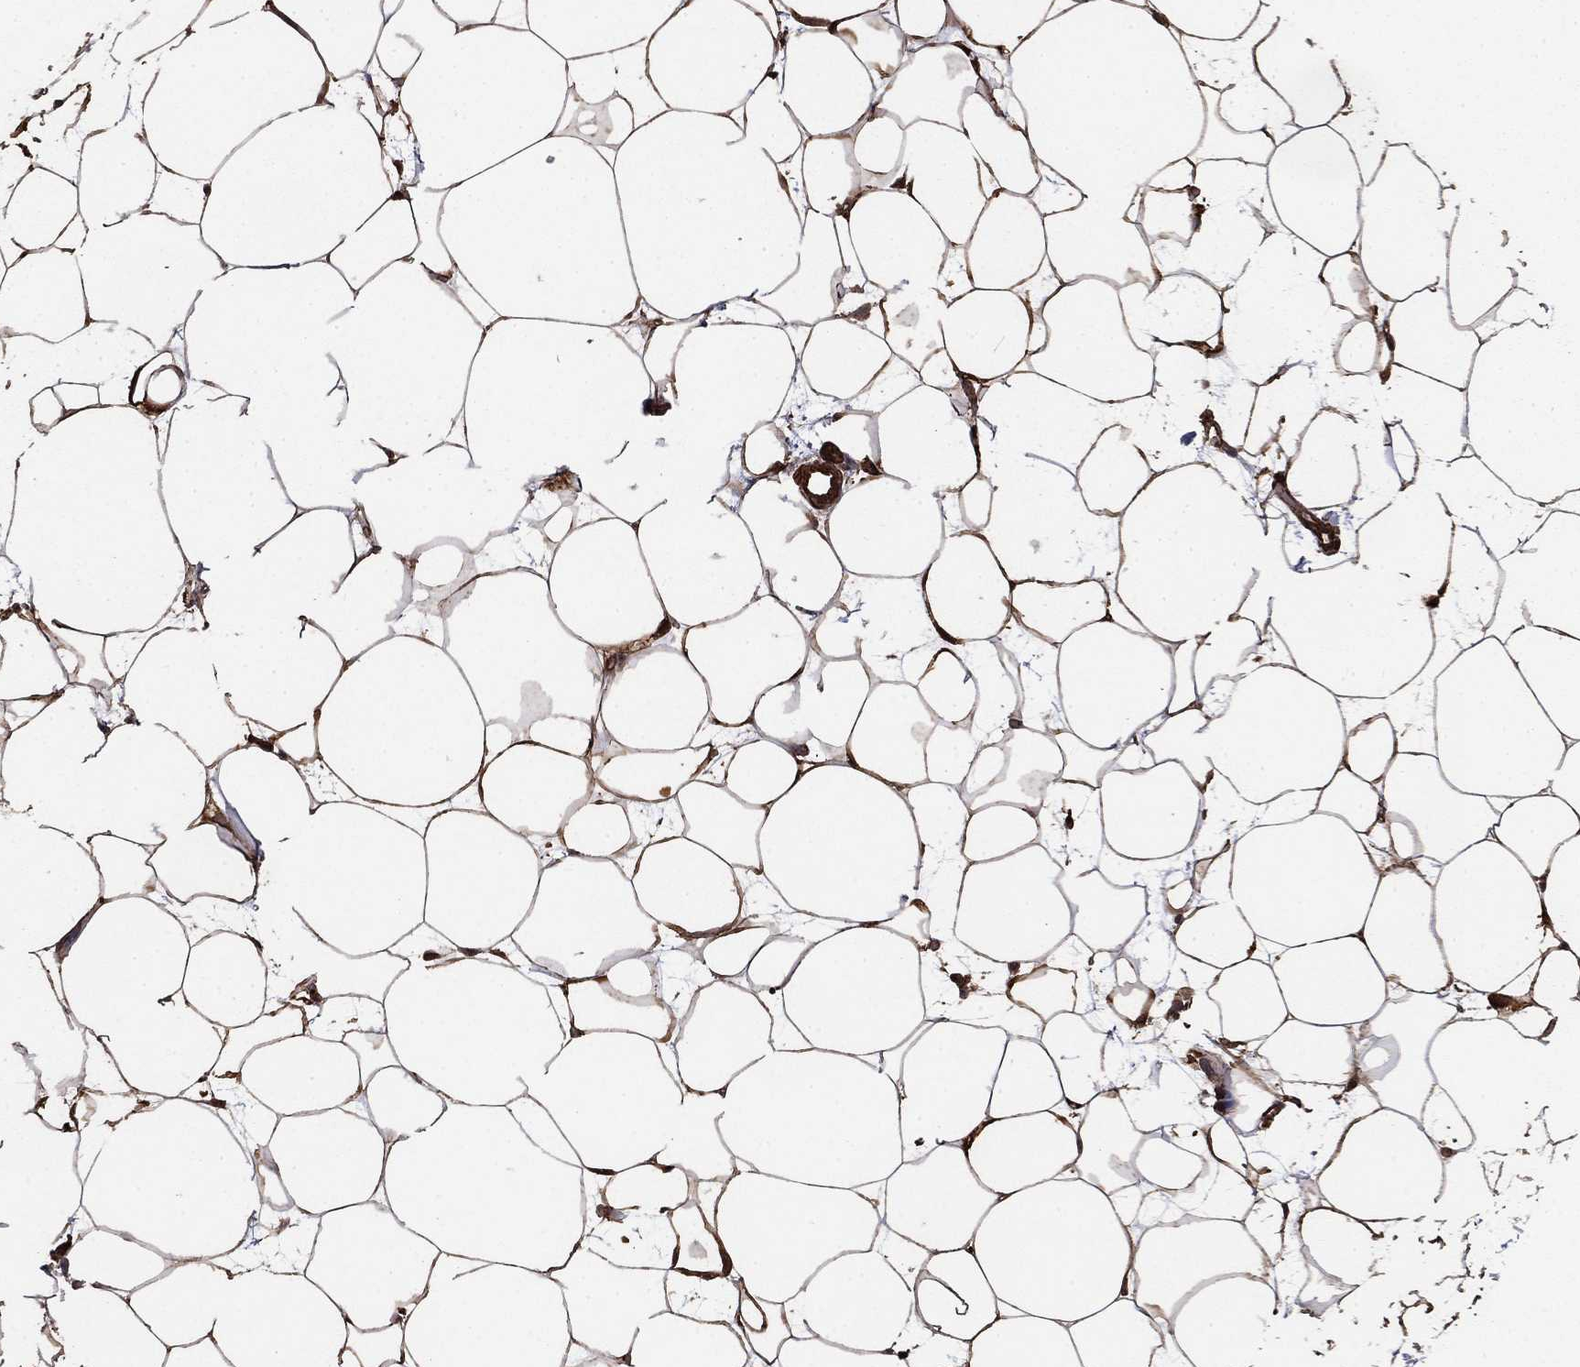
{"staining": {"intensity": "moderate", "quantity": "25%-75%", "location": "cytoplasmic/membranous"}, "tissue": "breast", "cell_type": "Adipocytes", "image_type": "normal", "snomed": [{"axis": "morphology", "description": "Normal tissue, NOS"}, {"axis": "topography", "description": "Breast"}], "caption": "Moderate cytoplasmic/membranous staining for a protein is appreciated in approximately 25%-75% of adipocytes of normal breast using immunohistochemistry (IHC).", "gene": "HABP4", "patient": {"sex": "female", "age": 37}}